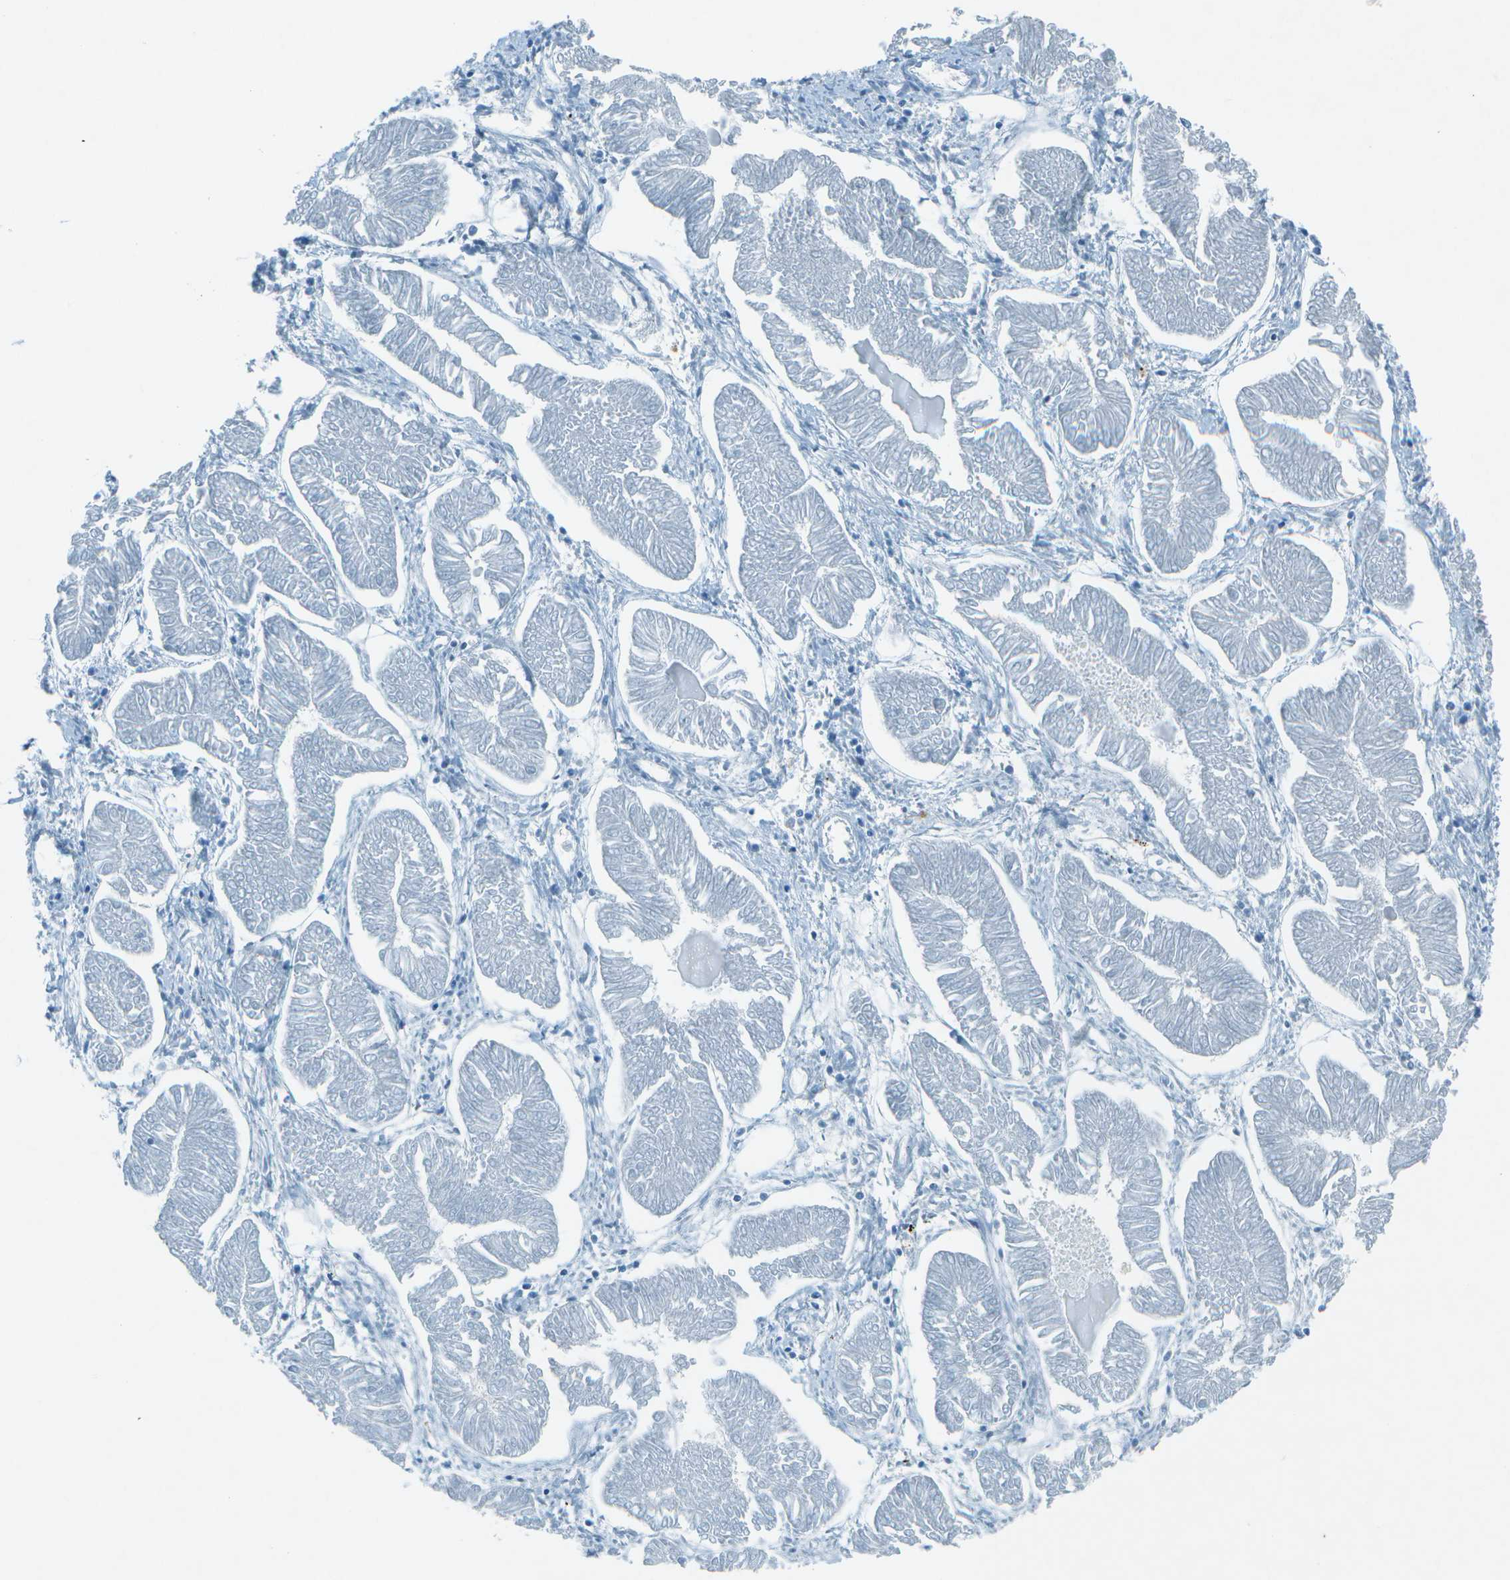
{"staining": {"intensity": "negative", "quantity": "none", "location": "none"}, "tissue": "endometrial cancer", "cell_type": "Tumor cells", "image_type": "cancer", "snomed": [{"axis": "morphology", "description": "Adenocarcinoma, NOS"}, {"axis": "topography", "description": "Endometrium"}], "caption": "DAB immunohistochemical staining of human endometrial adenocarcinoma shows no significant staining in tumor cells. (IHC, brightfield microscopy, high magnification).", "gene": "FGF1", "patient": {"sex": "female", "age": 53}}